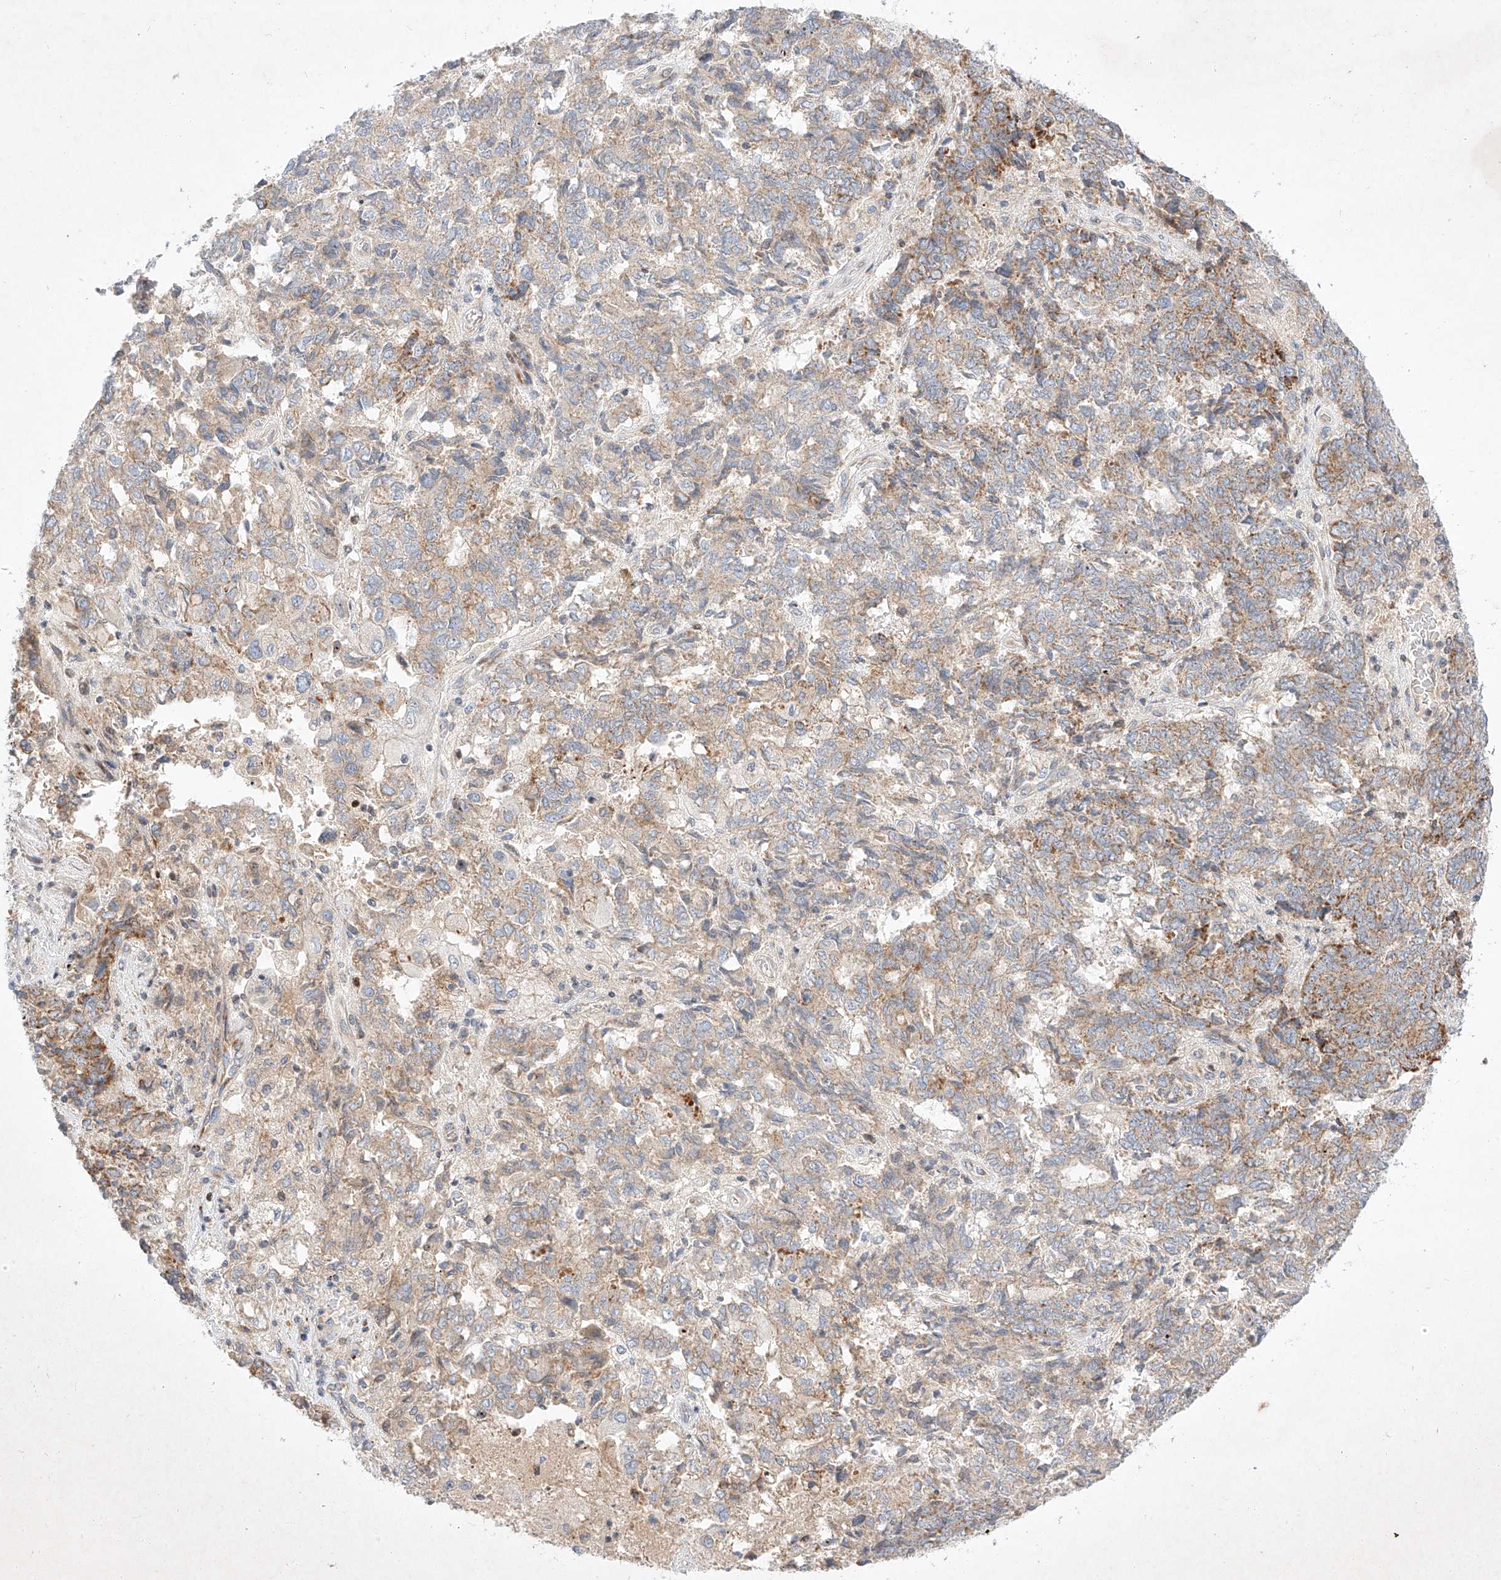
{"staining": {"intensity": "moderate", "quantity": "25%-75%", "location": "cytoplasmic/membranous"}, "tissue": "endometrial cancer", "cell_type": "Tumor cells", "image_type": "cancer", "snomed": [{"axis": "morphology", "description": "Adenocarcinoma, NOS"}, {"axis": "topography", "description": "Endometrium"}], "caption": "This is an image of immunohistochemistry staining of endometrial cancer, which shows moderate positivity in the cytoplasmic/membranous of tumor cells.", "gene": "OSGEPL1", "patient": {"sex": "female", "age": 80}}